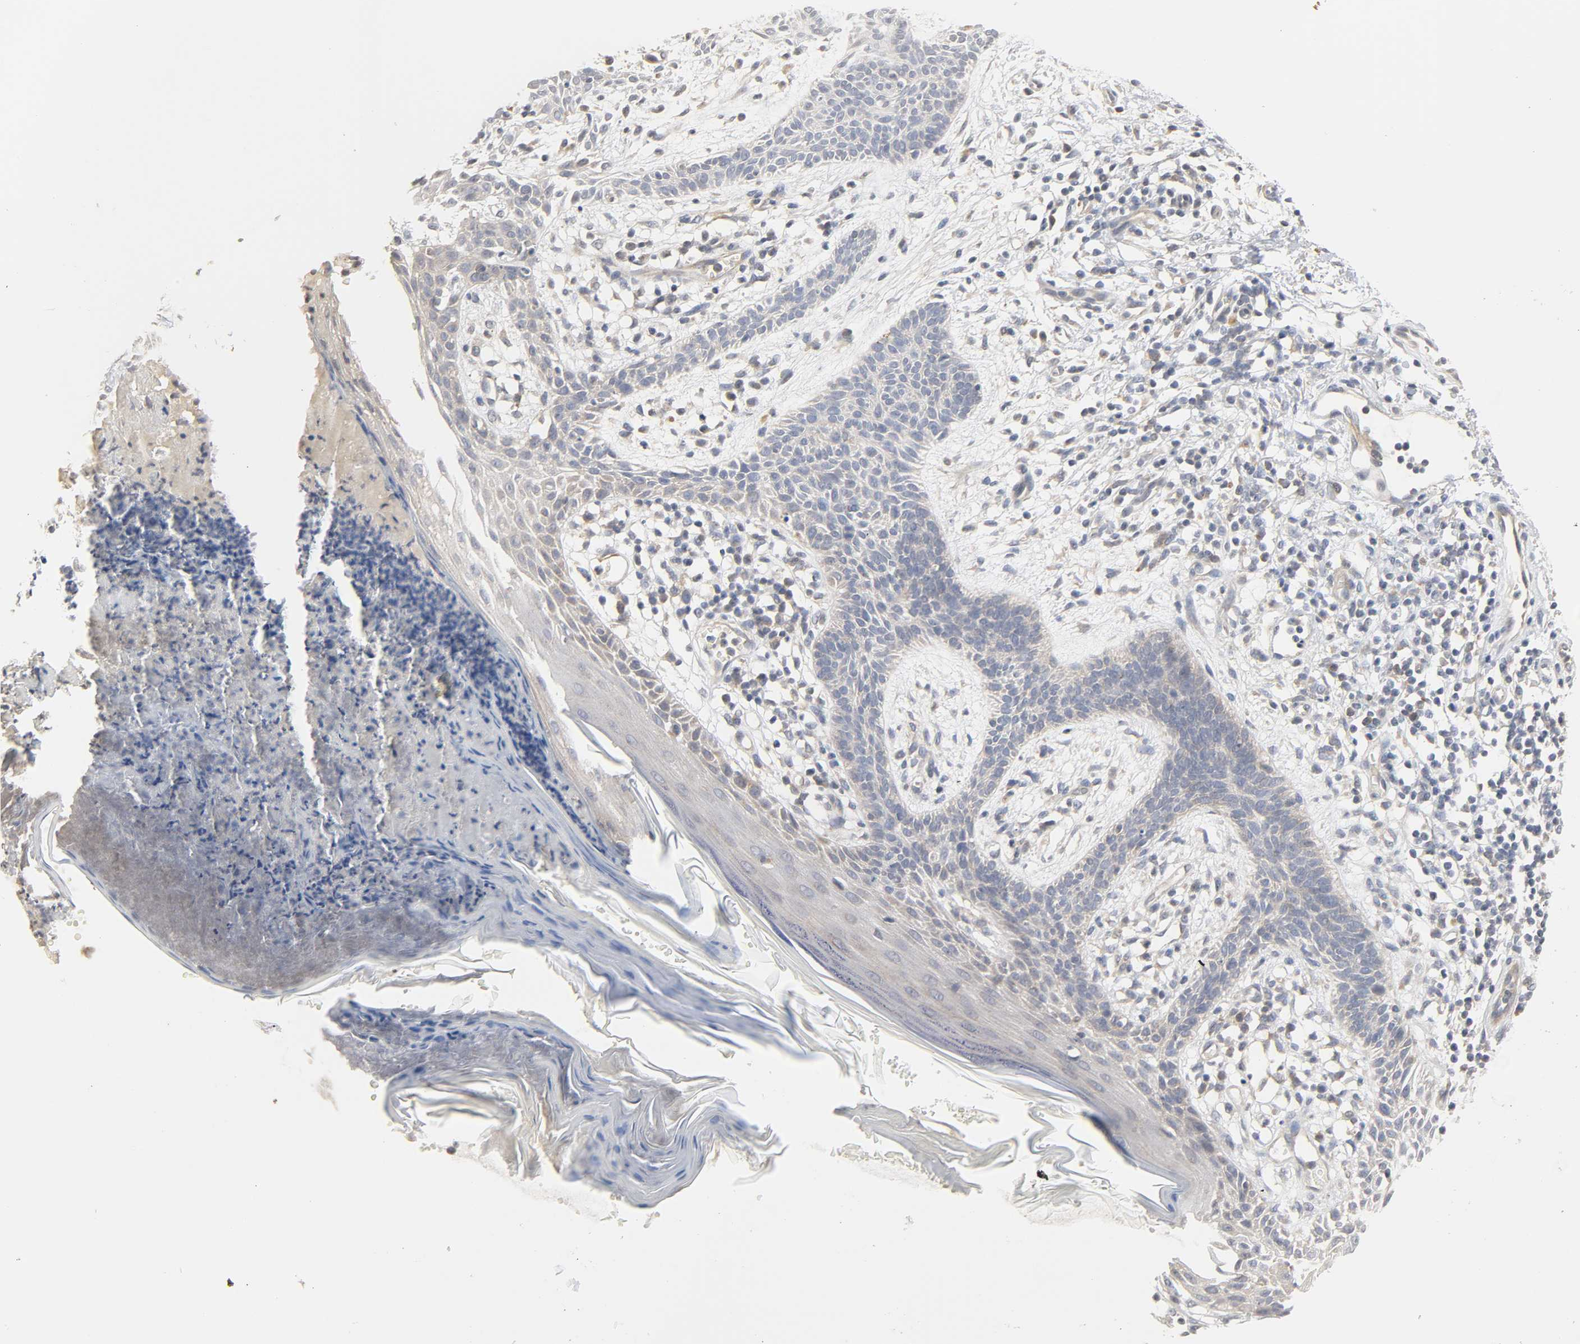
{"staining": {"intensity": "weak", "quantity": "<25%", "location": "cytoplasmic/membranous"}, "tissue": "skin cancer", "cell_type": "Tumor cells", "image_type": "cancer", "snomed": [{"axis": "morphology", "description": "Normal tissue, NOS"}, {"axis": "morphology", "description": "Basal cell carcinoma"}, {"axis": "topography", "description": "Skin"}], "caption": "An immunohistochemistry histopathology image of skin cancer (basal cell carcinoma) is shown. There is no staining in tumor cells of skin cancer (basal cell carcinoma).", "gene": "CLEC4E", "patient": {"sex": "female", "age": 69}}